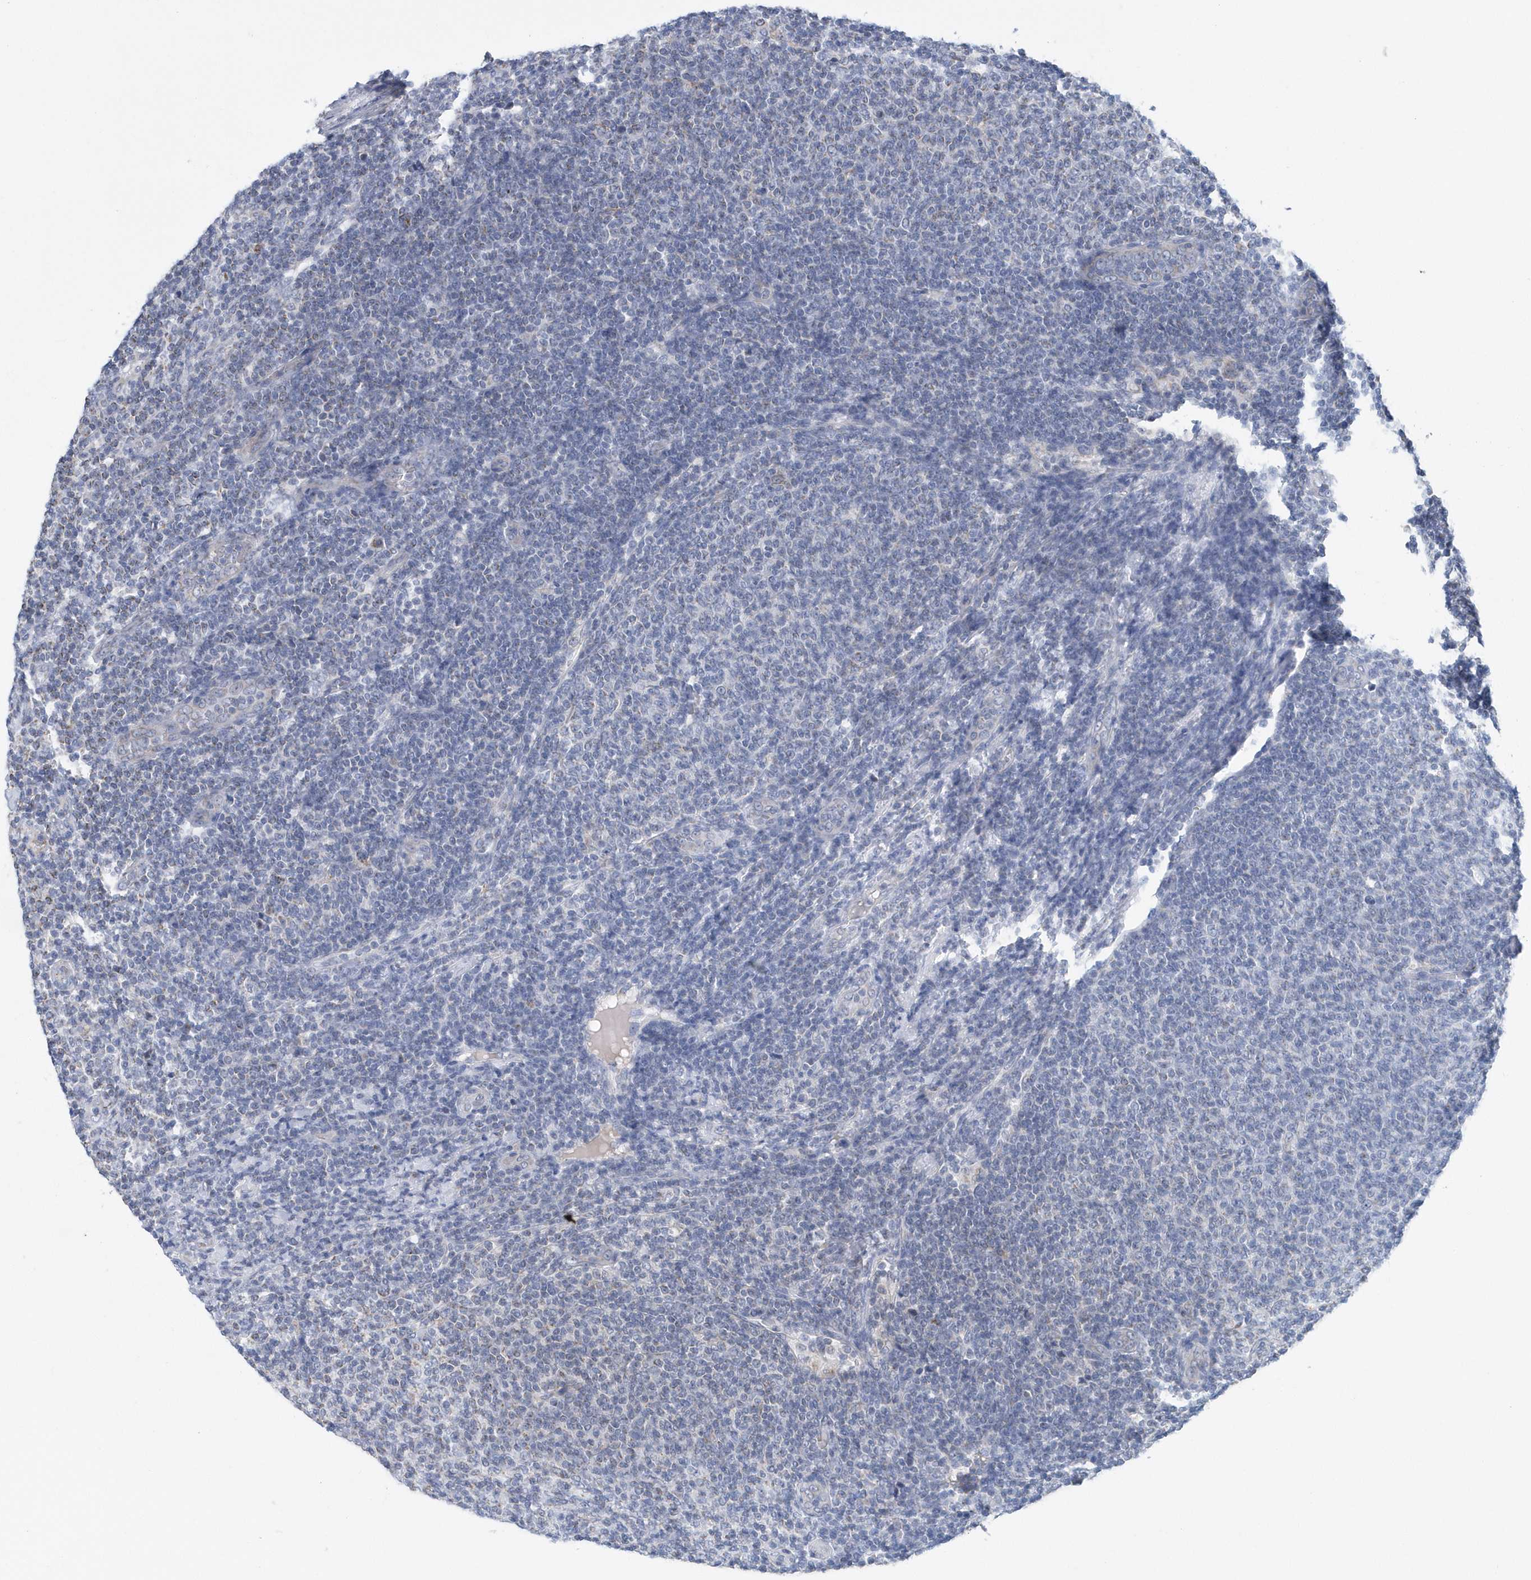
{"staining": {"intensity": "weak", "quantity": "<25%", "location": "cytoplasmic/membranous"}, "tissue": "lymphoma", "cell_type": "Tumor cells", "image_type": "cancer", "snomed": [{"axis": "morphology", "description": "Malignant lymphoma, non-Hodgkin's type, Low grade"}, {"axis": "topography", "description": "Lymph node"}], "caption": "Histopathology image shows no significant protein positivity in tumor cells of malignant lymphoma, non-Hodgkin's type (low-grade). (DAB (3,3'-diaminobenzidine) immunohistochemistry (IHC) with hematoxylin counter stain).", "gene": "VWA5B2", "patient": {"sex": "male", "age": 66}}